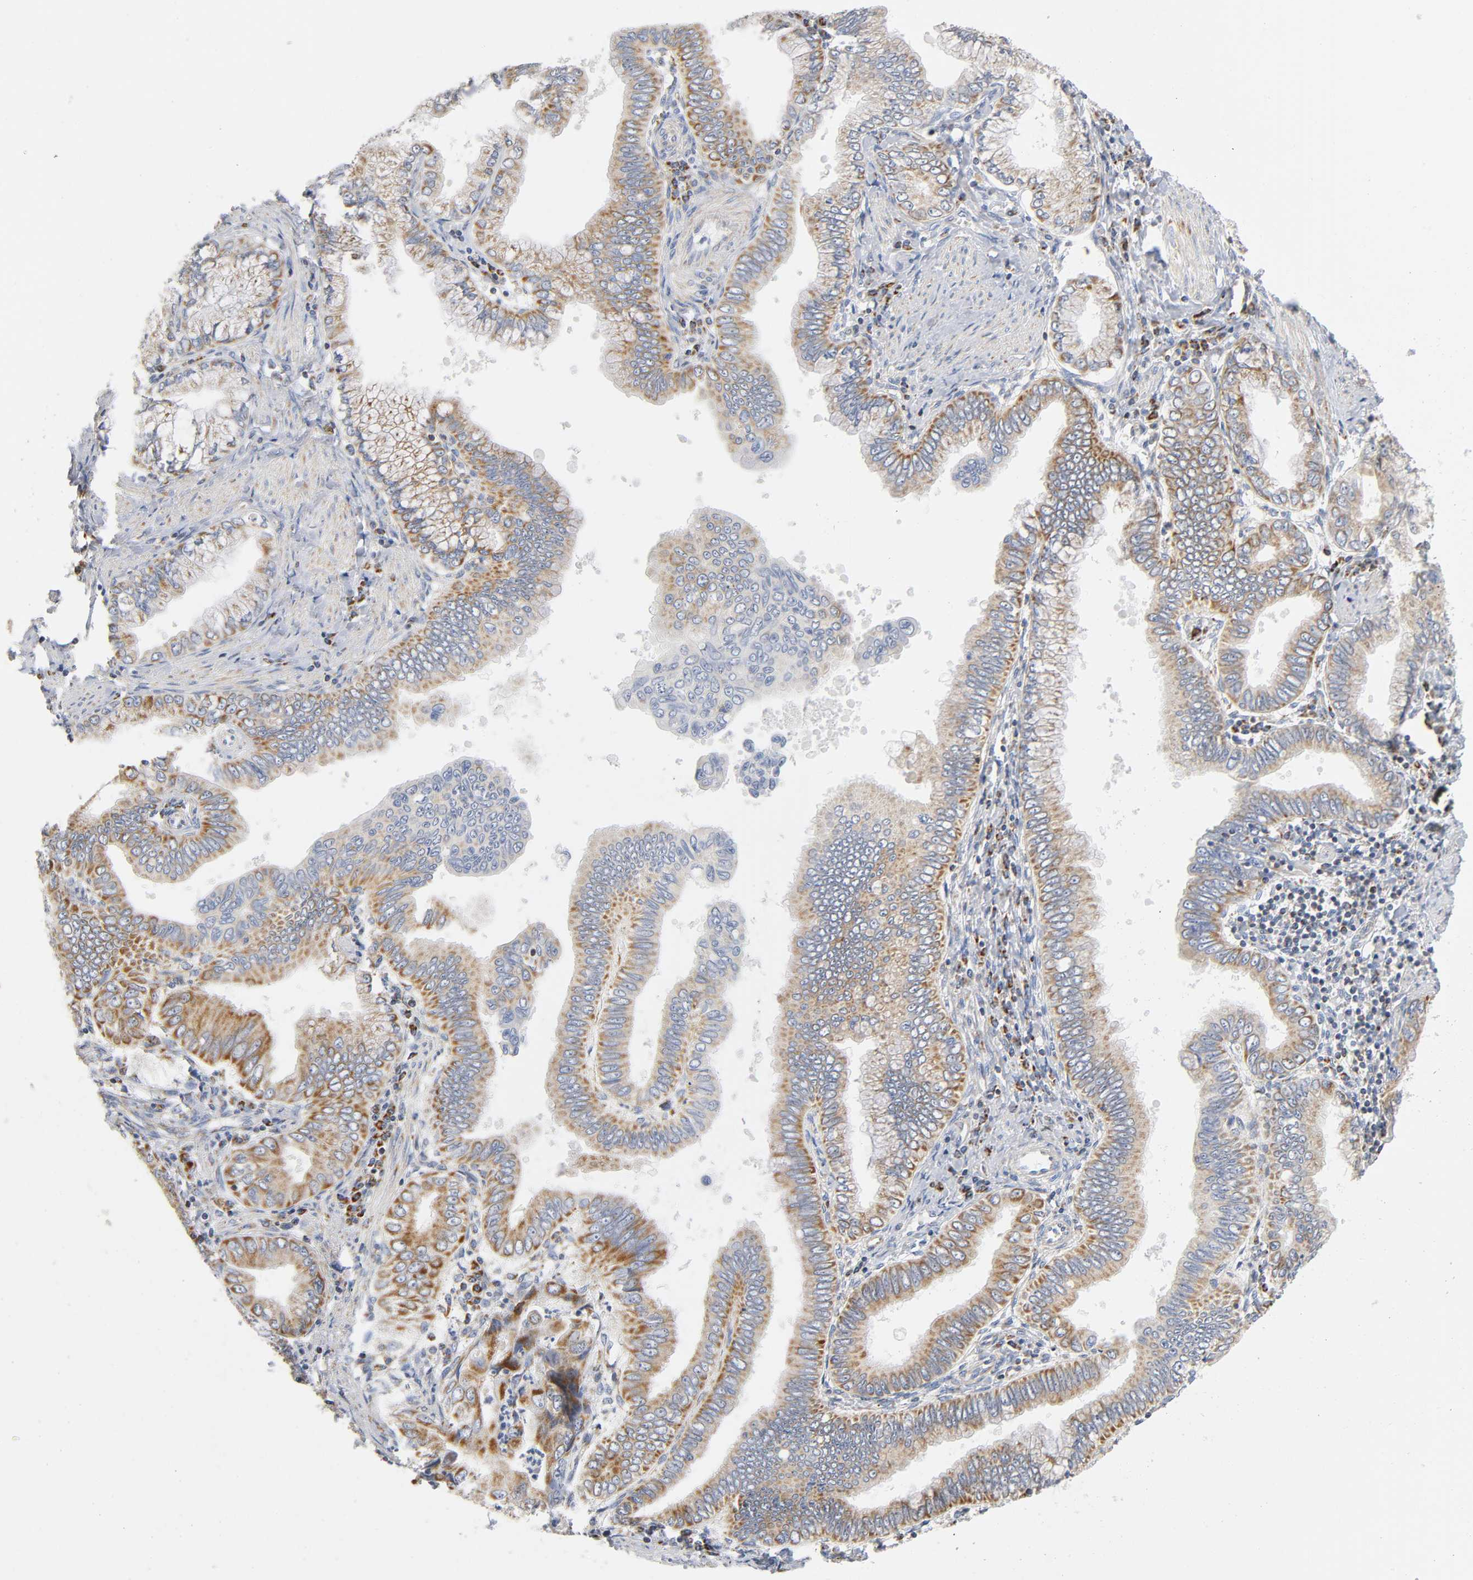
{"staining": {"intensity": "strong", "quantity": ">75%", "location": "cytoplasmic/membranous"}, "tissue": "pancreatic cancer", "cell_type": "Tumor cells", "image_type": "cancer", "snomed": [{"axis": "morphology", "description": "Adenocarcinoma, NOS"}, {"axis": "topography", "description": "Pancreas"}], "caption": "Tumor cells exhibit strong cytoplasmic/membranous positivity in about >75% of cells in pancreatic cancer. The protein is shown in brown color, while the nuclei are stained blue.", "gene": "BAK1", "patient": {"sex": "female", "age": 48}}